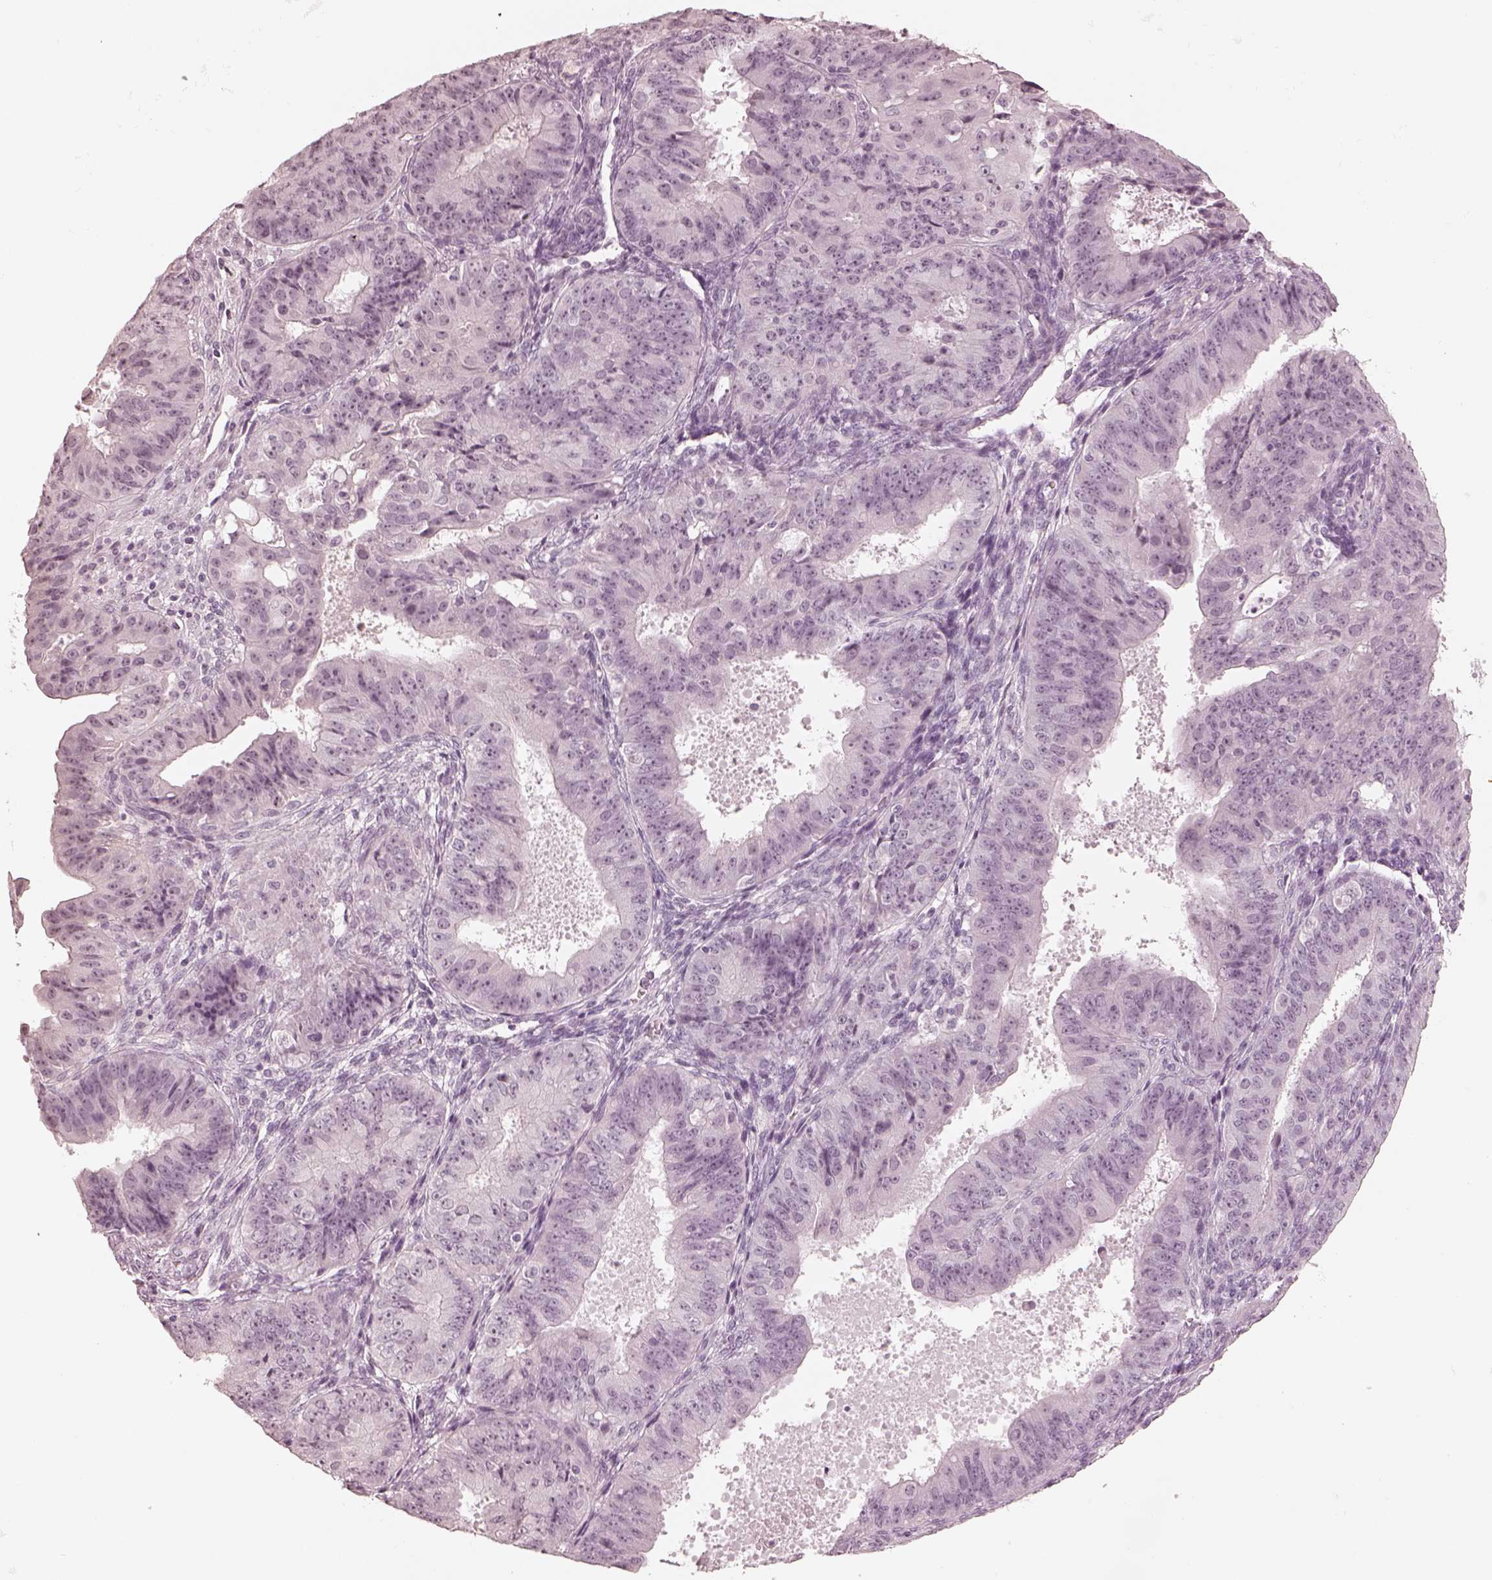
{"staining": {"intensity": "negative", "quantity": "none", "location": "none"}, "tissue": "ovarian cancer", "cell_type": "Tumor cells", "image_type": "cancer", "snomed": [{"axis": "morphology", "description": "Carcinoma, endometroid"}, {"axis": "topography", "description": "Ovary"}], "caption": "The photomicrograph exhibits no significant expression in tumor cells of ovarian cancer.", "gene": "CALR3", "patient": {"sex": "female", "age": 42}}